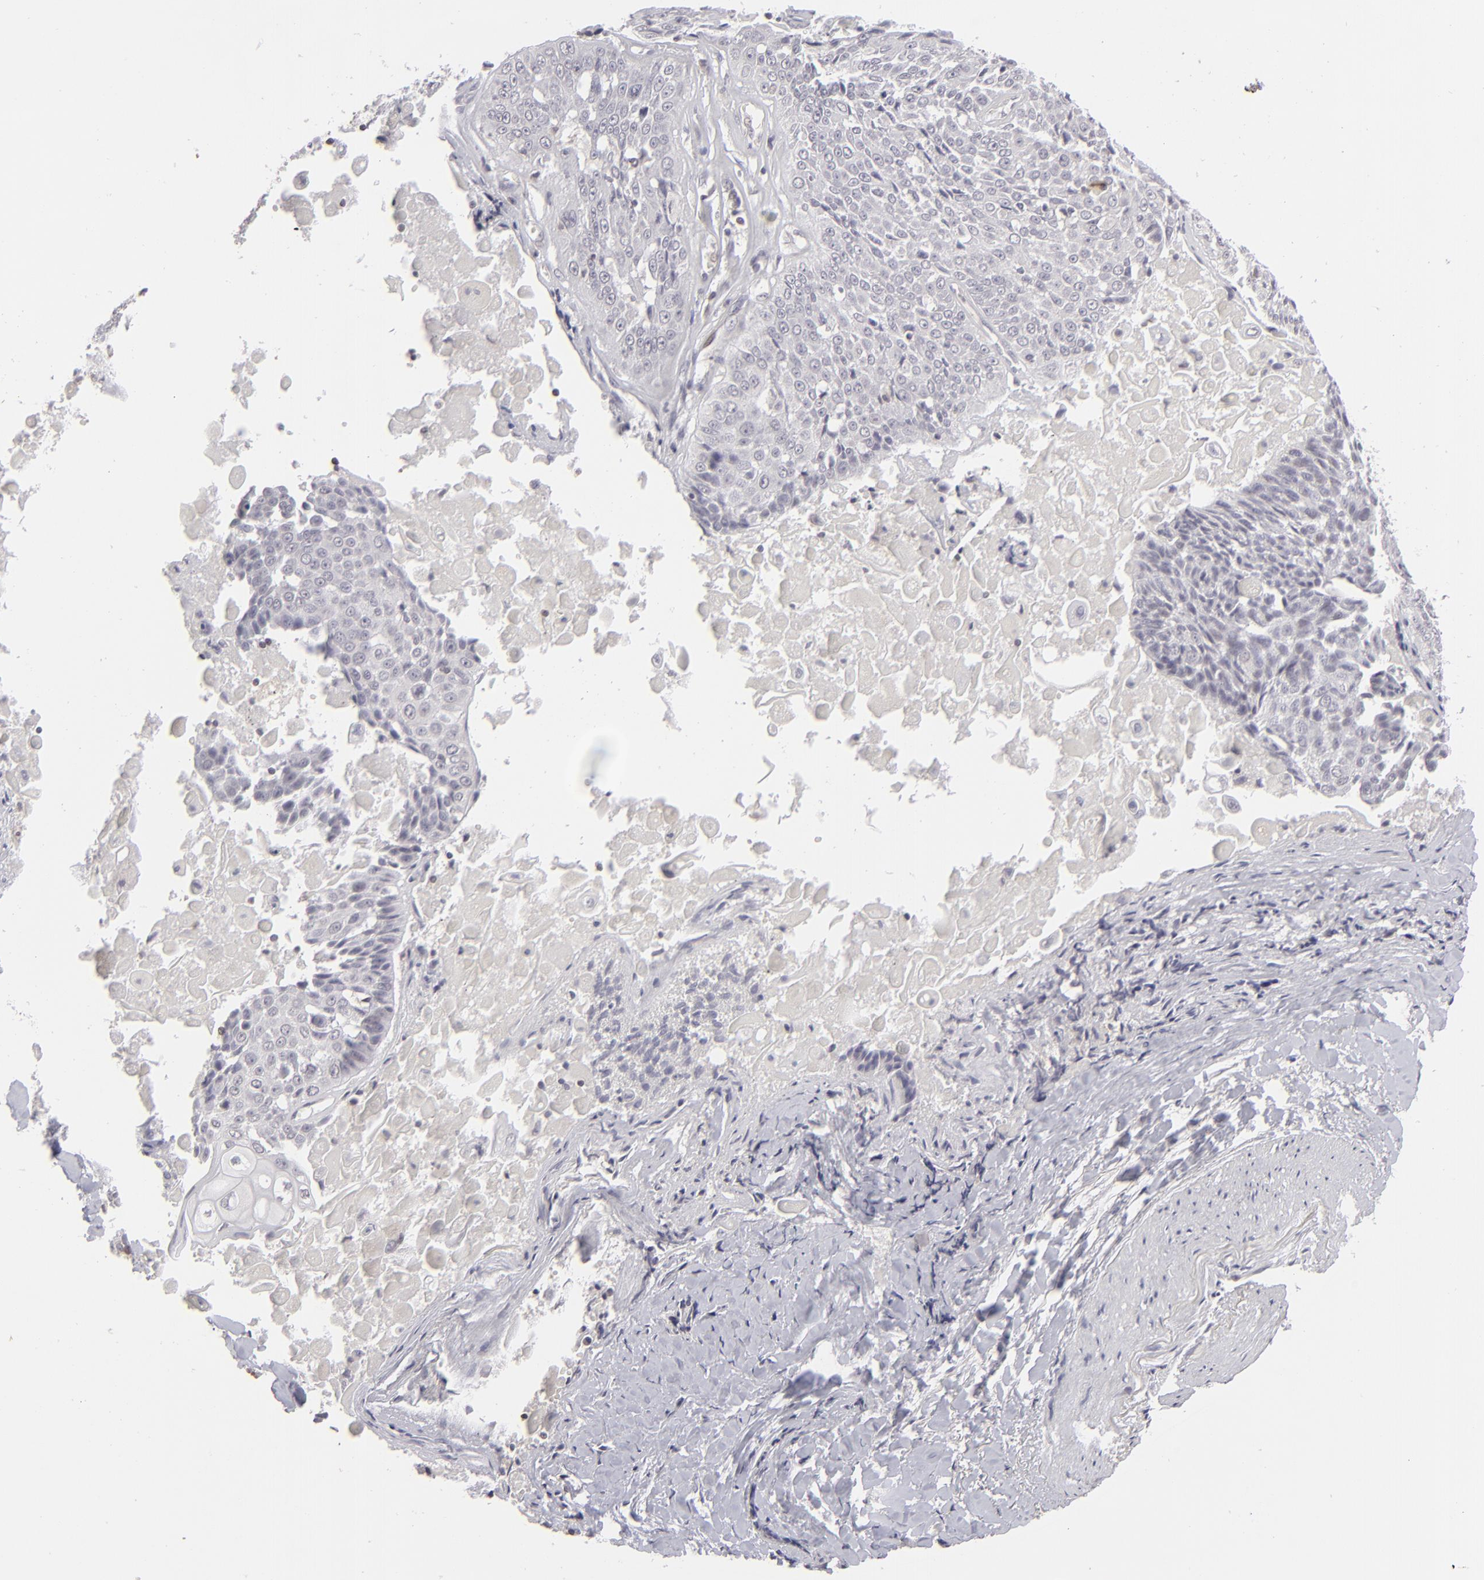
{"staining": {"intensity": "negative", "quantity": "none", "location": "none"}, "tissue": "lung cancer", "cell_type": "Tumor cells", "image_type": "cancer", "snomed": [{"axis": "morphology", "description": "Adenocarcinoma, NOS"}, {"axis": "topography", "description": "Lung"}], "caption": "Immunohistochemical staining of human lung cancer demonstrates no significant positivity in tumor cells. Nuclei are stained in blue.", "gene": "CLDN2", "patient": {"sex": "male", "age": 60}}